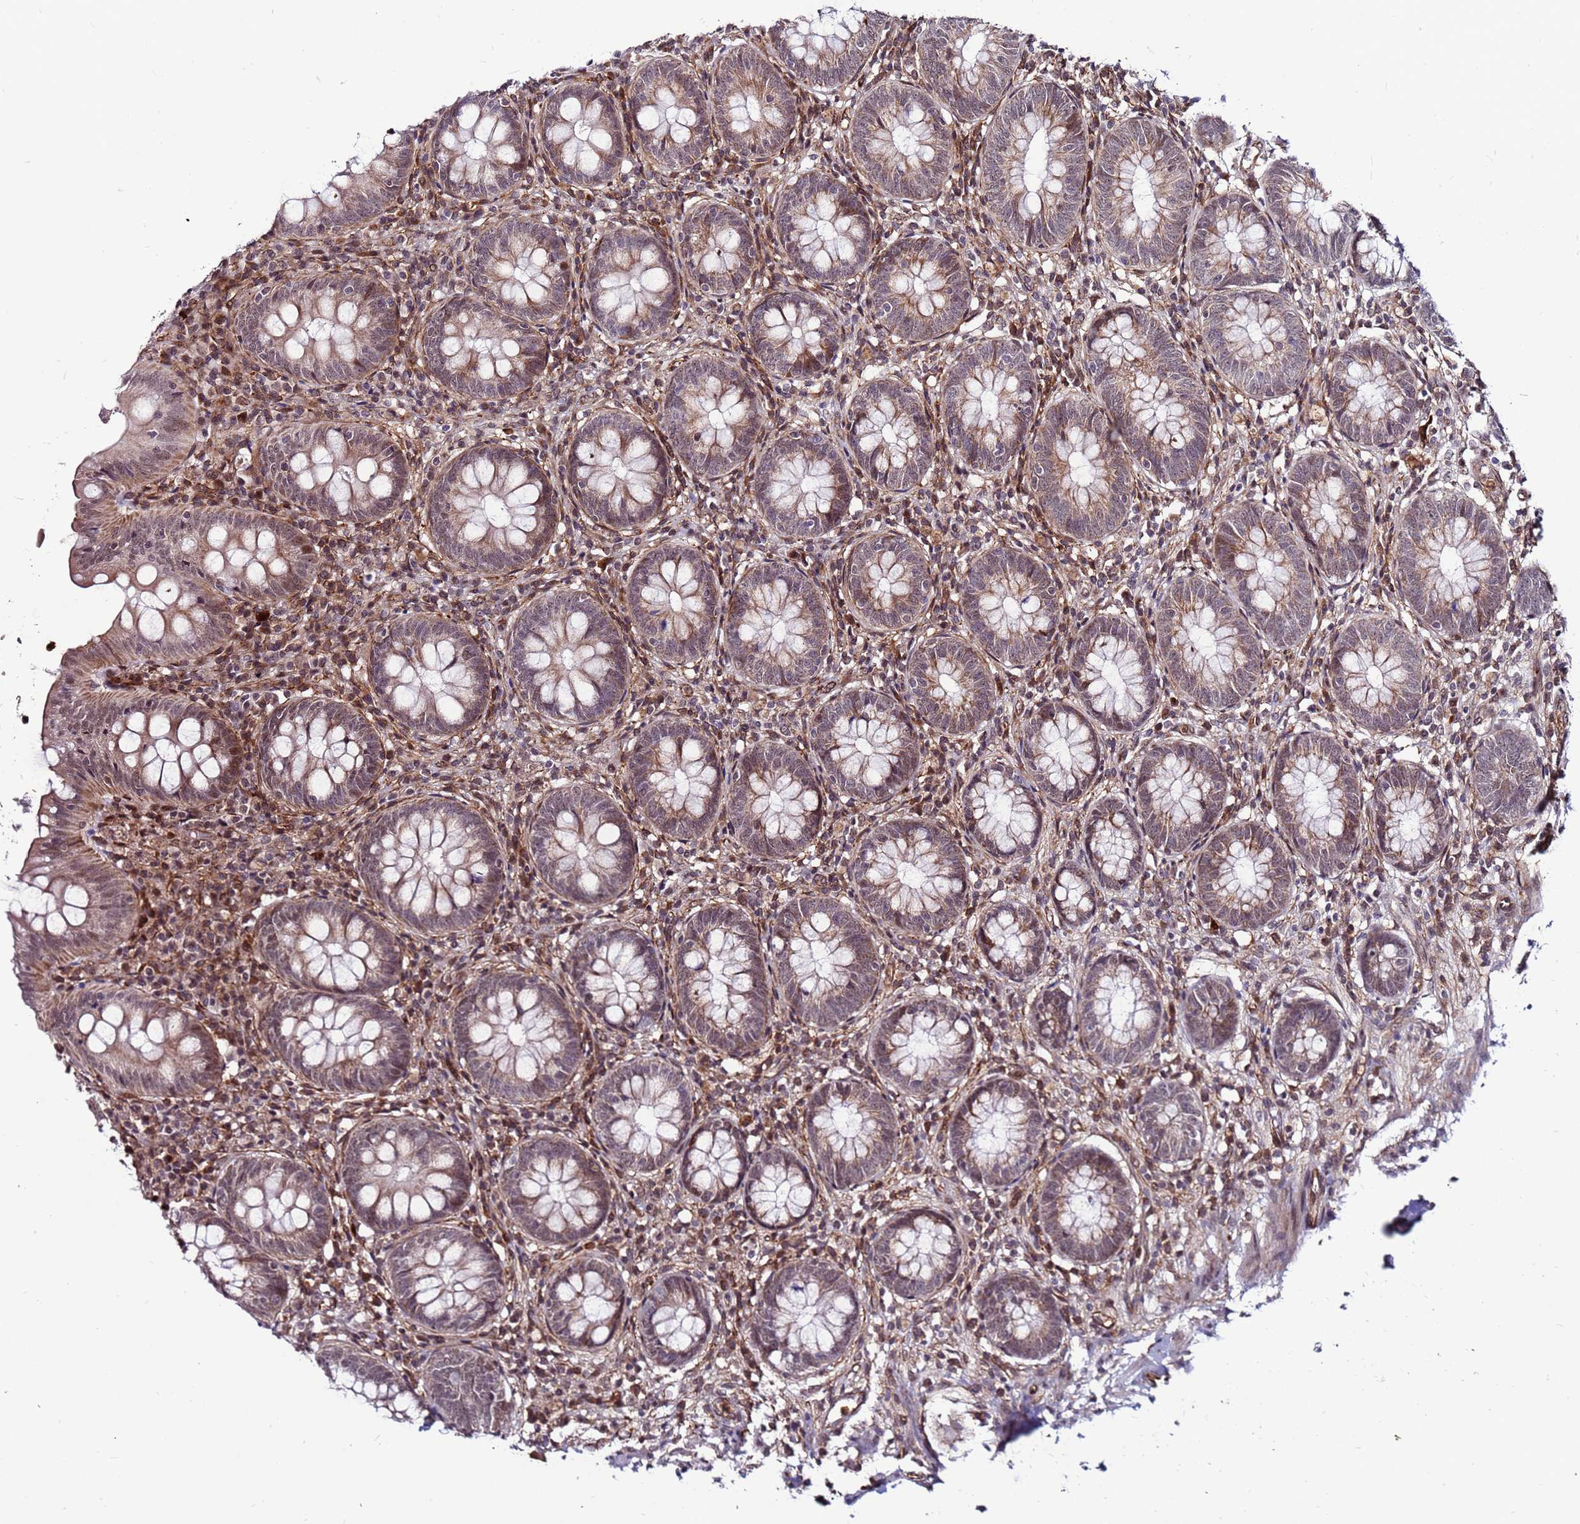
{"staining": {"intensity": "weak", "quantity": "25%-75%", "location": "cytoplasmic/membranous,nuclear"}, "tissue": "appendix", "cell_type": "Glandular cells", "image_type": "normal", "snomed": [{"axis": "morphology", "description": "Normal tissue, NOS"}, {"axis": "topography", "description": "Appendix"}], "caption": "Glandular cells reveal weak cytoplasmic/membranous,nuclear expression in about 25%-75% of cells in normal appendix. Immunohistochemistry (ihc) stains the protein in brown and the nuclei are stained blue.", "gene": "CLK3", "patient": {"sex": "female", "age": 54}}